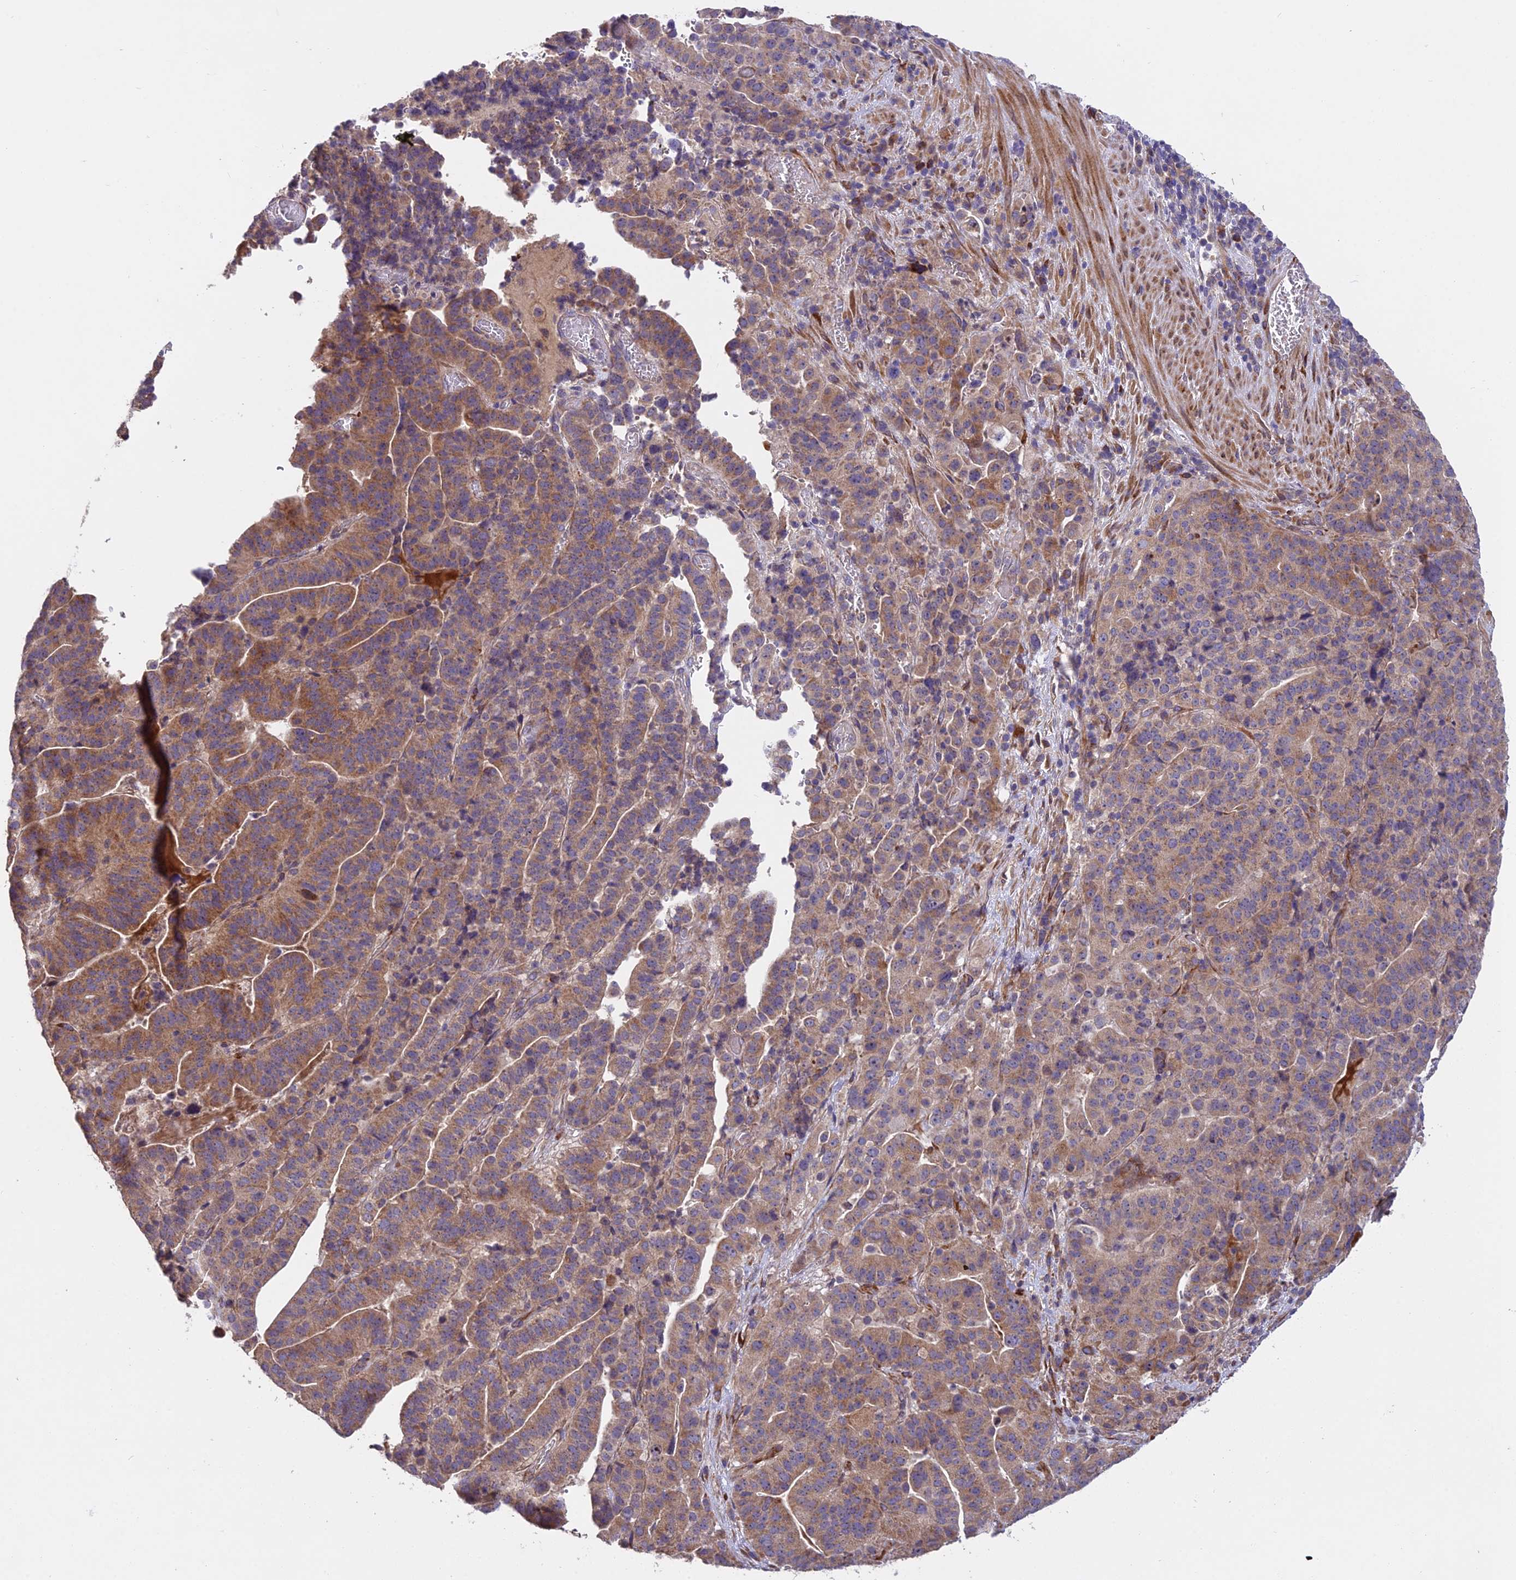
{"staining": {"intensity": "moderate", "quantity": "25%-75%", "location": "cytoplasmic/membranous"}, "tissue": "stomach cancer", "cell_type": "Tumor cells", "image_type": "cancer", "snomed": [{"axis": "morphology", "description": "Adenocarcinoma, NOS"}, {"axis": "topography", "description": "Stomach"}], "caption": "Human stomach cancer stained for a protein (brown) displays moderate cytoplasmic/membranous positive expression in approximately 25%-75% of tumor cells.", "gene": "CENPL", "patient": {"sex": "male", "age": 48}}